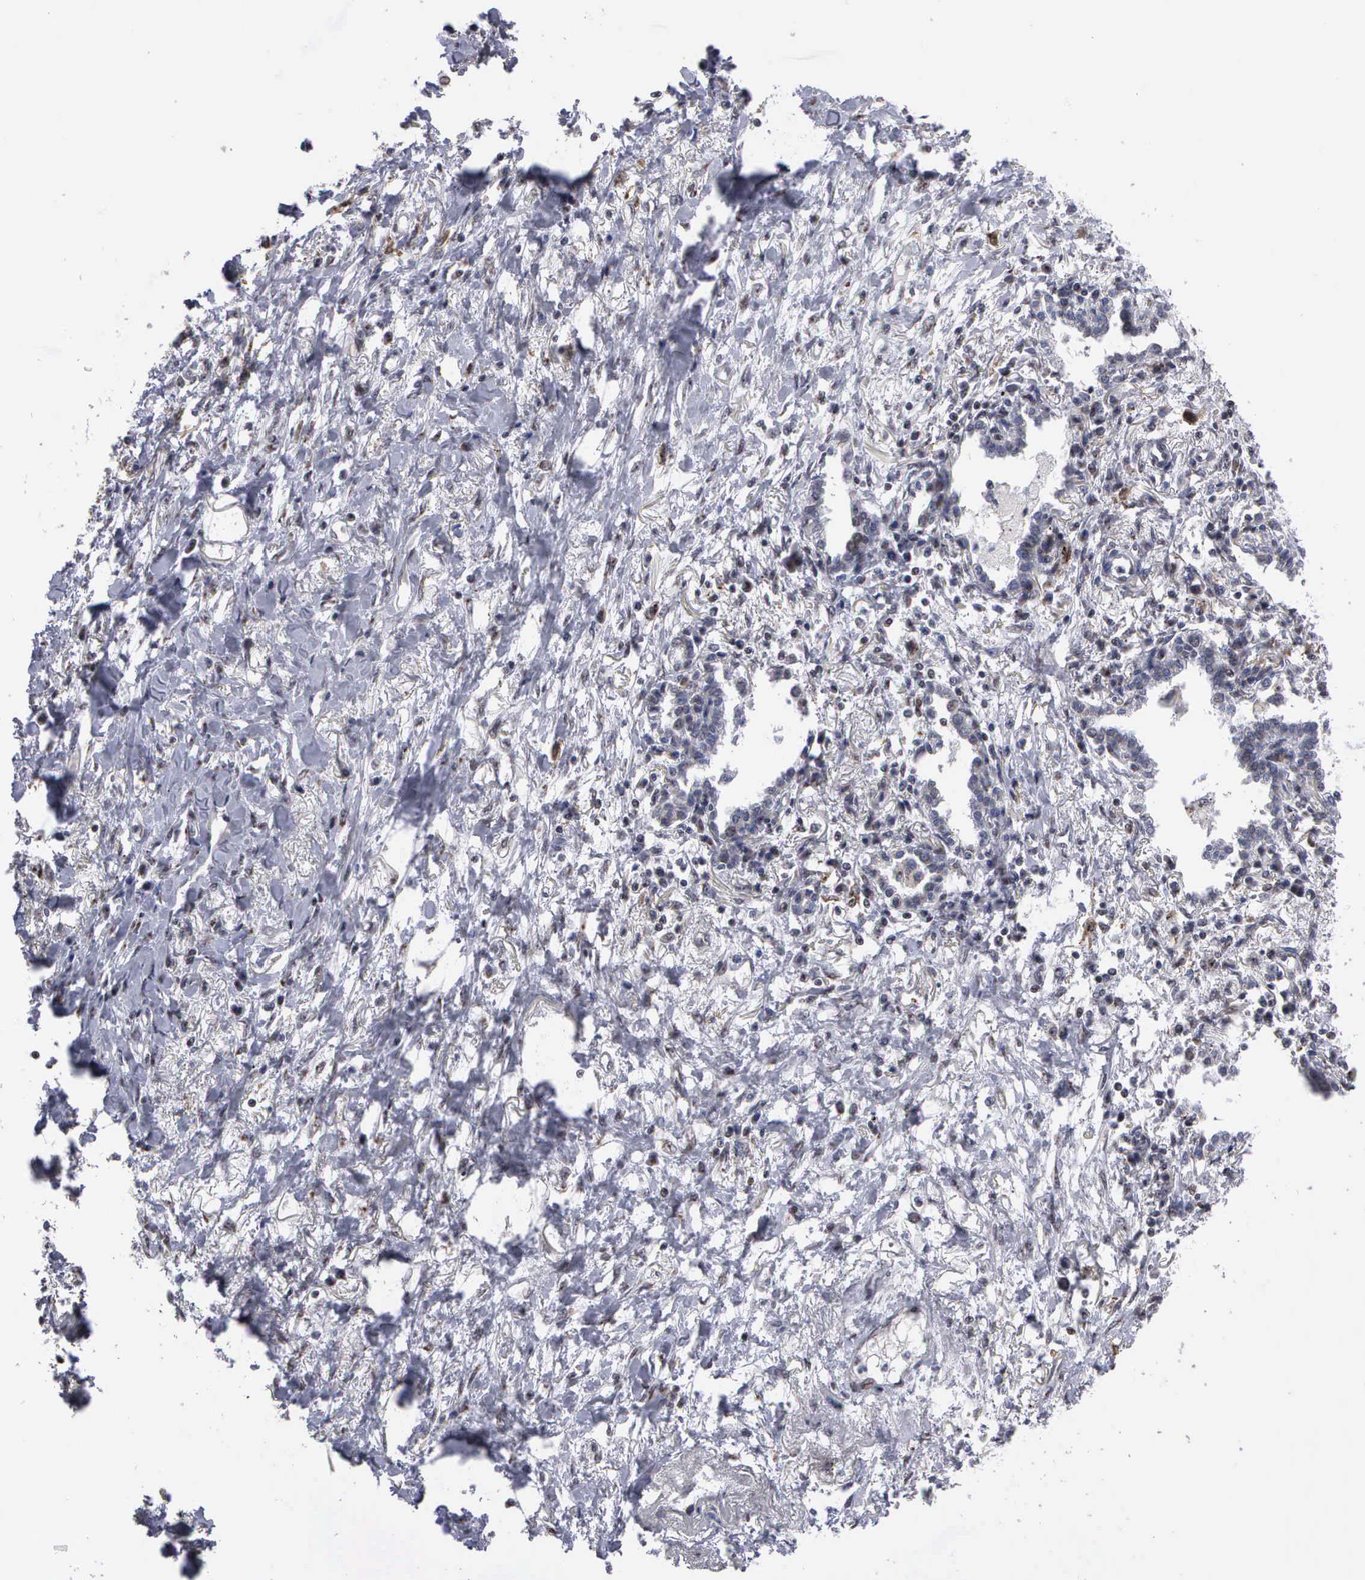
{"staining": {"intensity": "weak", "quantity": "25%-75%", "location": "cytoplasmic/membranous,nuclear"}, "tissue": "lung cancer", "cell_type": "Tumor cells", "image_type": "cancer", "snomed": [{"axis": "morphology", "description": "Adenocarcinoma, NOS"}, {"axis": "topography", "description": "Lung"}], "caption": "A photomicrograph of human adenocarcinoma (lung) stained for a protein reveals weak cytoplasmic/membranous and nuclear brown staining in tumor cells. (IHC, brightfield microscopy, high magnification).", "gene": "GTF2A1", "patient": {"sex": "male", "age": 60}}